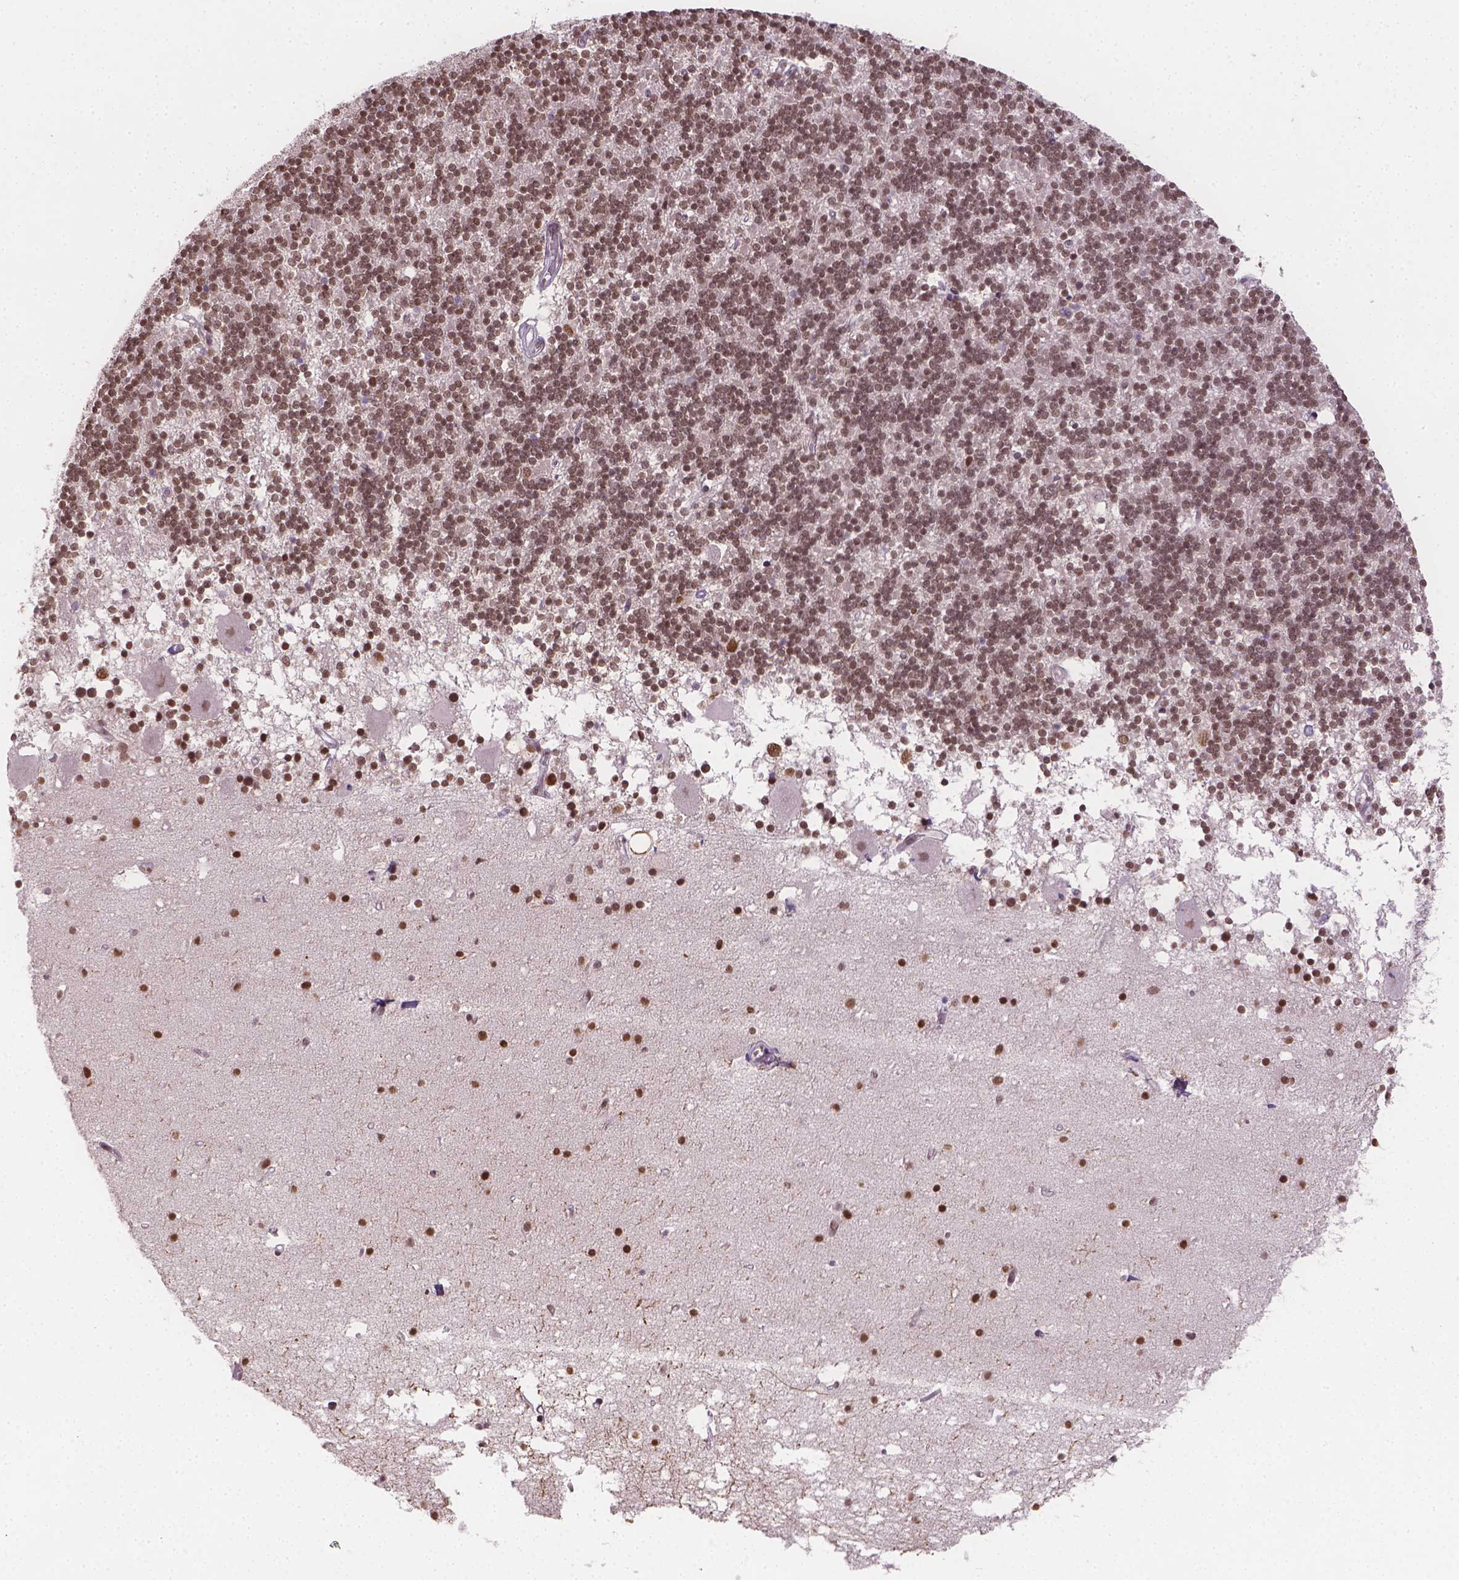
{"staining": {"intensity": "moderate", "quantity": ">75%", "location": "nuclear"}, "tissue": "cerebellum", "cell_type": "Cells in granular layer", "image_type": "normal", "snomed": [{"axis": "morphology", "description": "Normal tissue, NOS"}, {"axis": "topography", "description": "Cerebellum"}], "caption": "DAB (3,3'-diaminobenzidine) immunohistochemical staining of normal human cerebellum reveals moderate nuclear protein staining in about >75% of cells in granular layer.", "gene": "FANCE", "patient": {"sex": "male", "age": 70}}